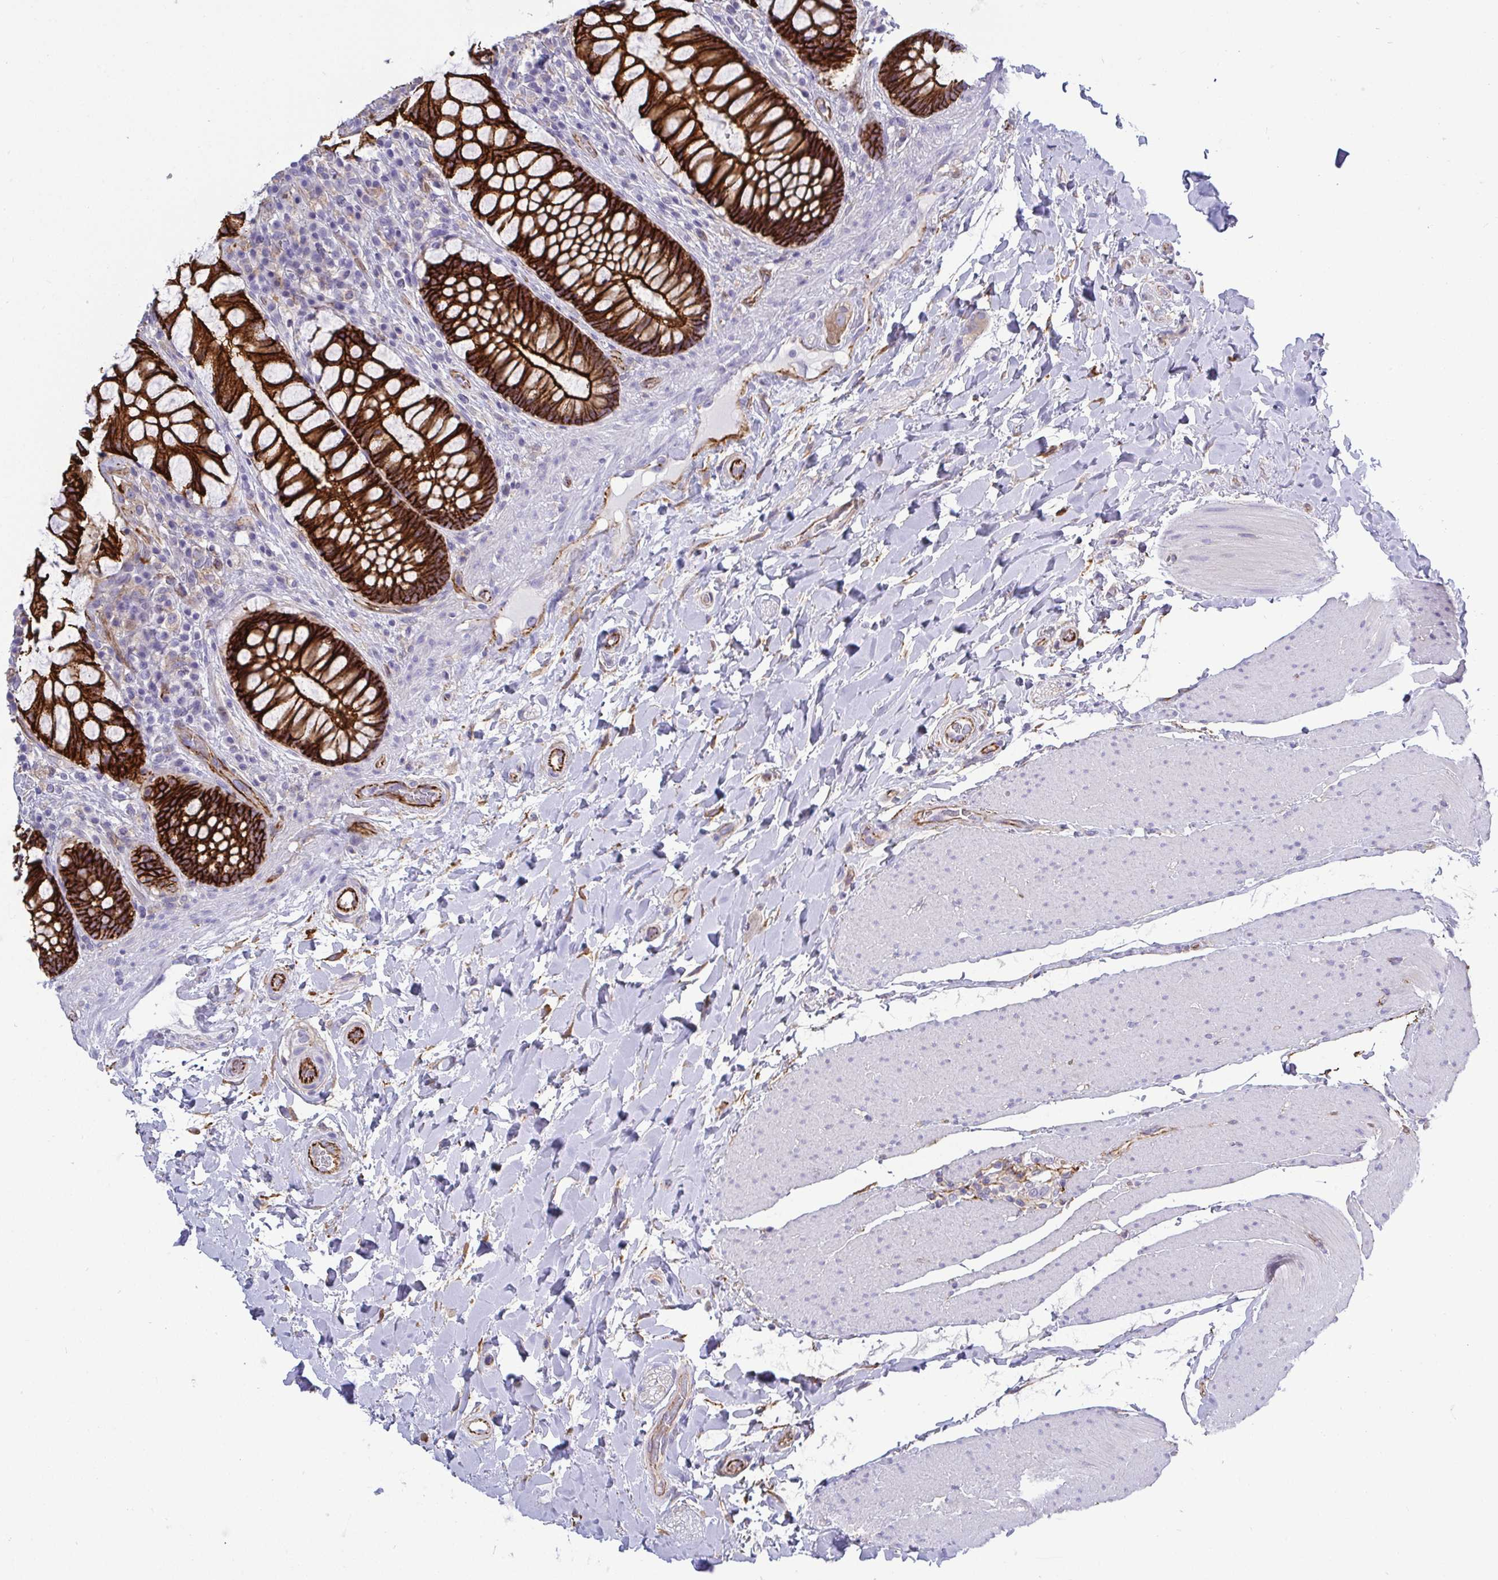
{"staining": {"intensity": "strong", "quantity": ">75%", "location": "cytoplasmic/membranous"}, "tissue": "rectum", "cell_type": "Glandular cells", "image_type": "normal", "snomed": [{"axis": "morphology", "description": "Normal tissue, NOS"}, {"axis": "topography", "description": "Rectum"}], "caption": "Immunohistochemical staining of benign rectum shows high levels of strong cytoplasmic/membranous staining in about >75% of glandular cells.", "gene": "LIMA1", "patient": {"sex": "female", "age": 58}}